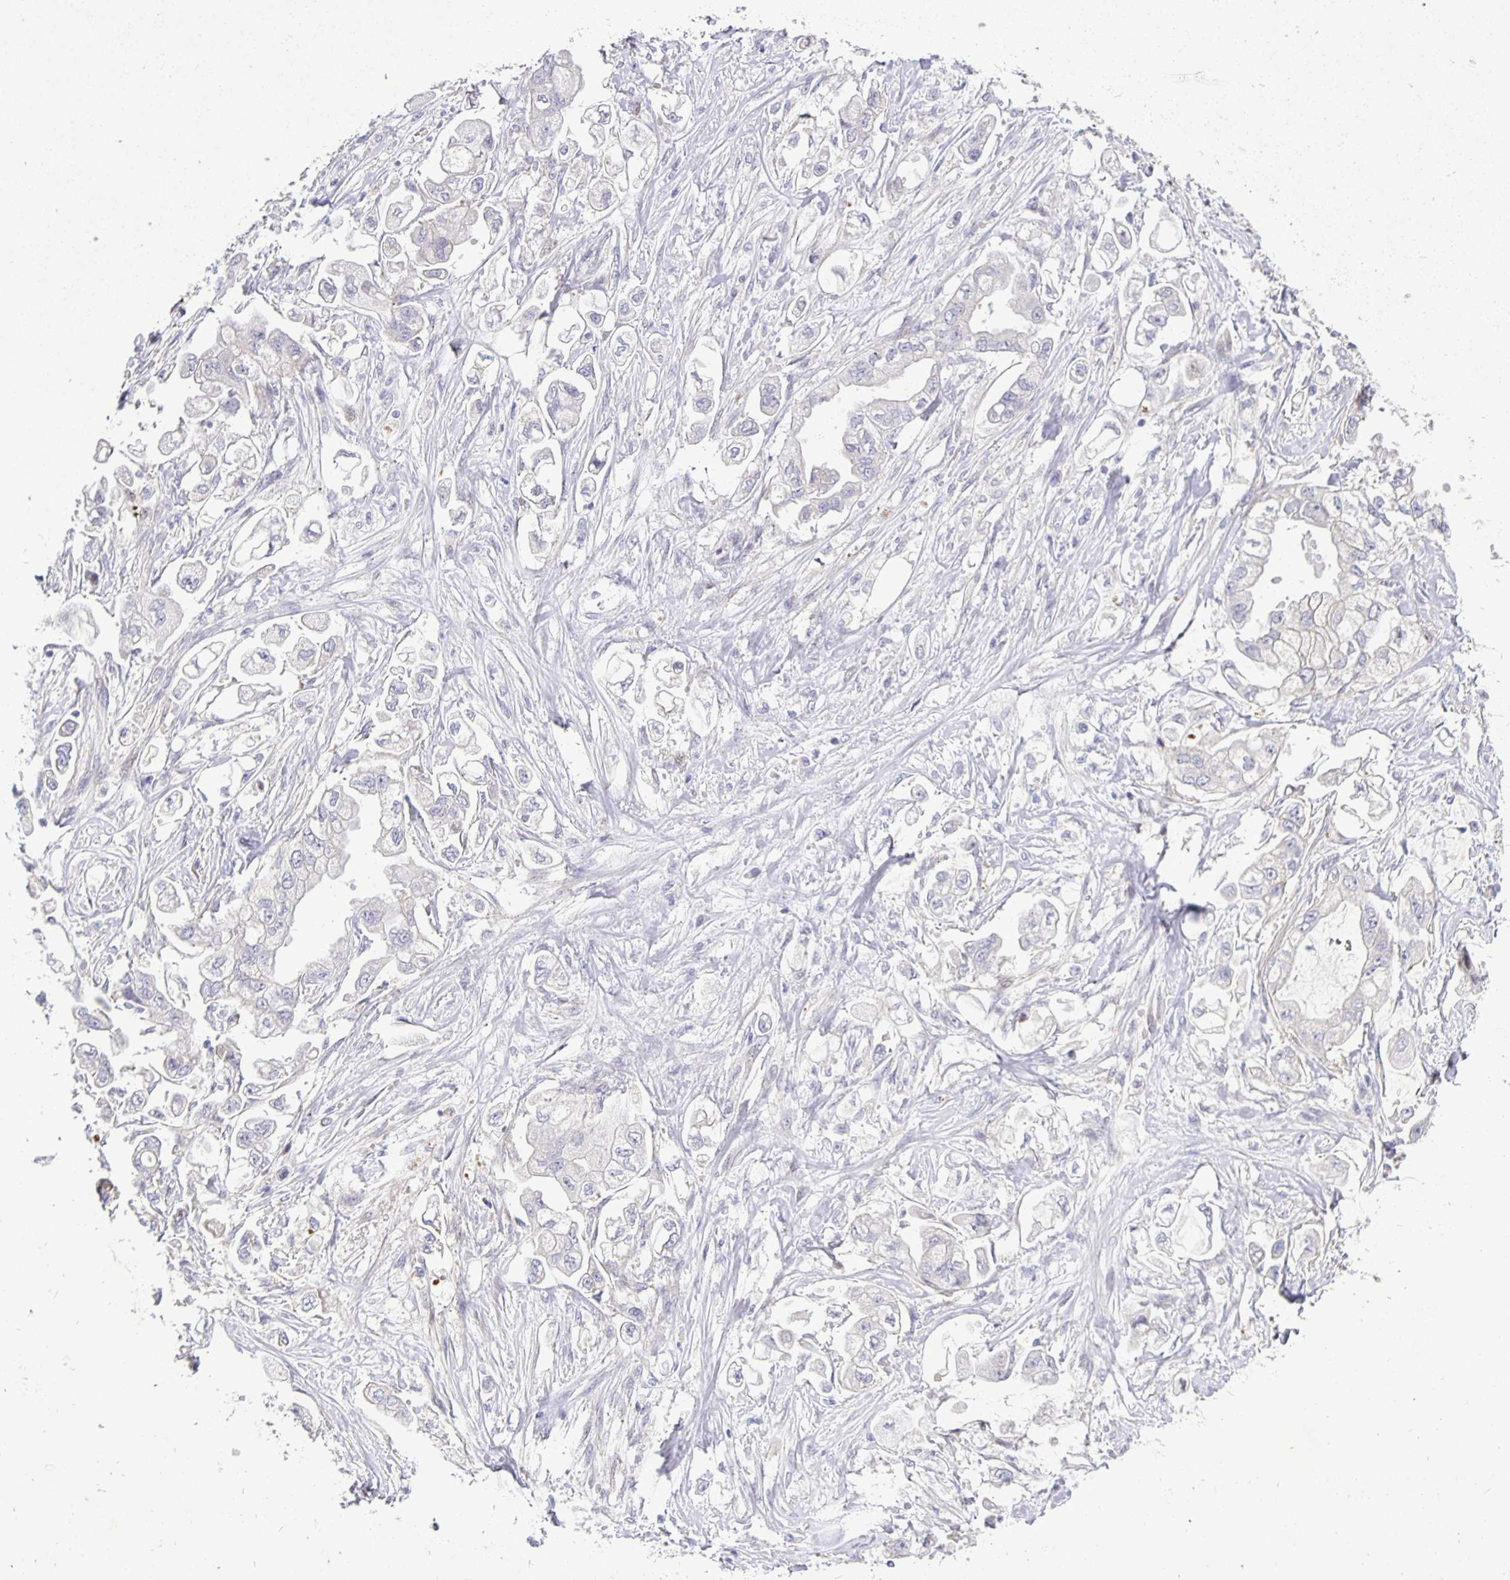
{"staining": {"intensity": "negative", "quantity": "none", "location": "none"}, "tissue": "stomach cancer", "cell_type": "Tumor cells", "image_type": "cancer", "snomed": [{"axis": "morphology", "description": "Adenocarcinoma, NOS"}, {"axis": "topography", "description": "Stomach"}], "caption": "This is a micrograph of immunohistochemistry (IHC) staining of stomach adenocarcinoma, which shows no staining in tumor cells.", "gene": "ERBB2", "patient": {"sex": "male", "age": 62}}